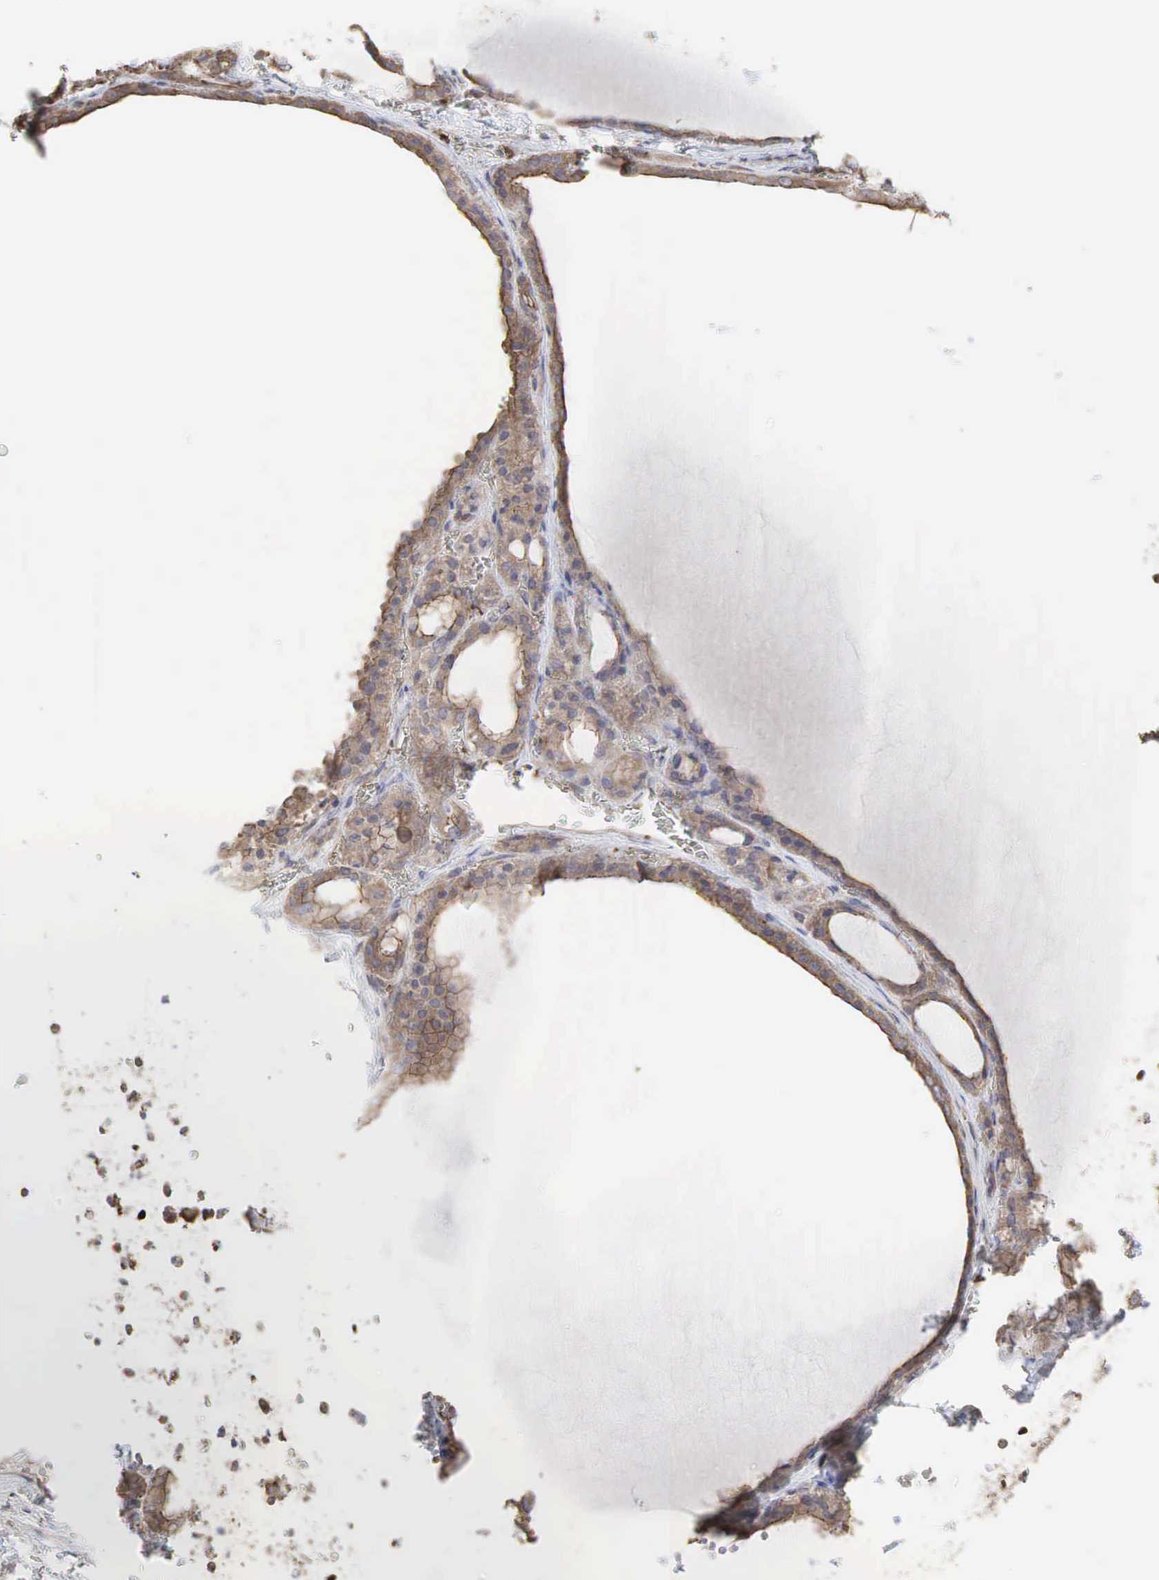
{"staining": {"intensity": "weak", "quantity": ">75%", "location": "cytoplasmic/membranous"}, "tissue": "thyroid gland", "cell_type": "Glandular cells", "image_type": "normal", "snomed": [{"axis": "morphology", "description": "Normal tissue, NOS"}, {"axis": "topography", "description": "Thyroid gland"}], "caption": "About >75% of glandular cells in unremarkable thyroid gland exhibit weak cytoplasmic/membranous protein positivity as visualized by brown immunohistochemical staining.", "gene": "PABPC5", "patient": {"sex": "female", "age": 55}}